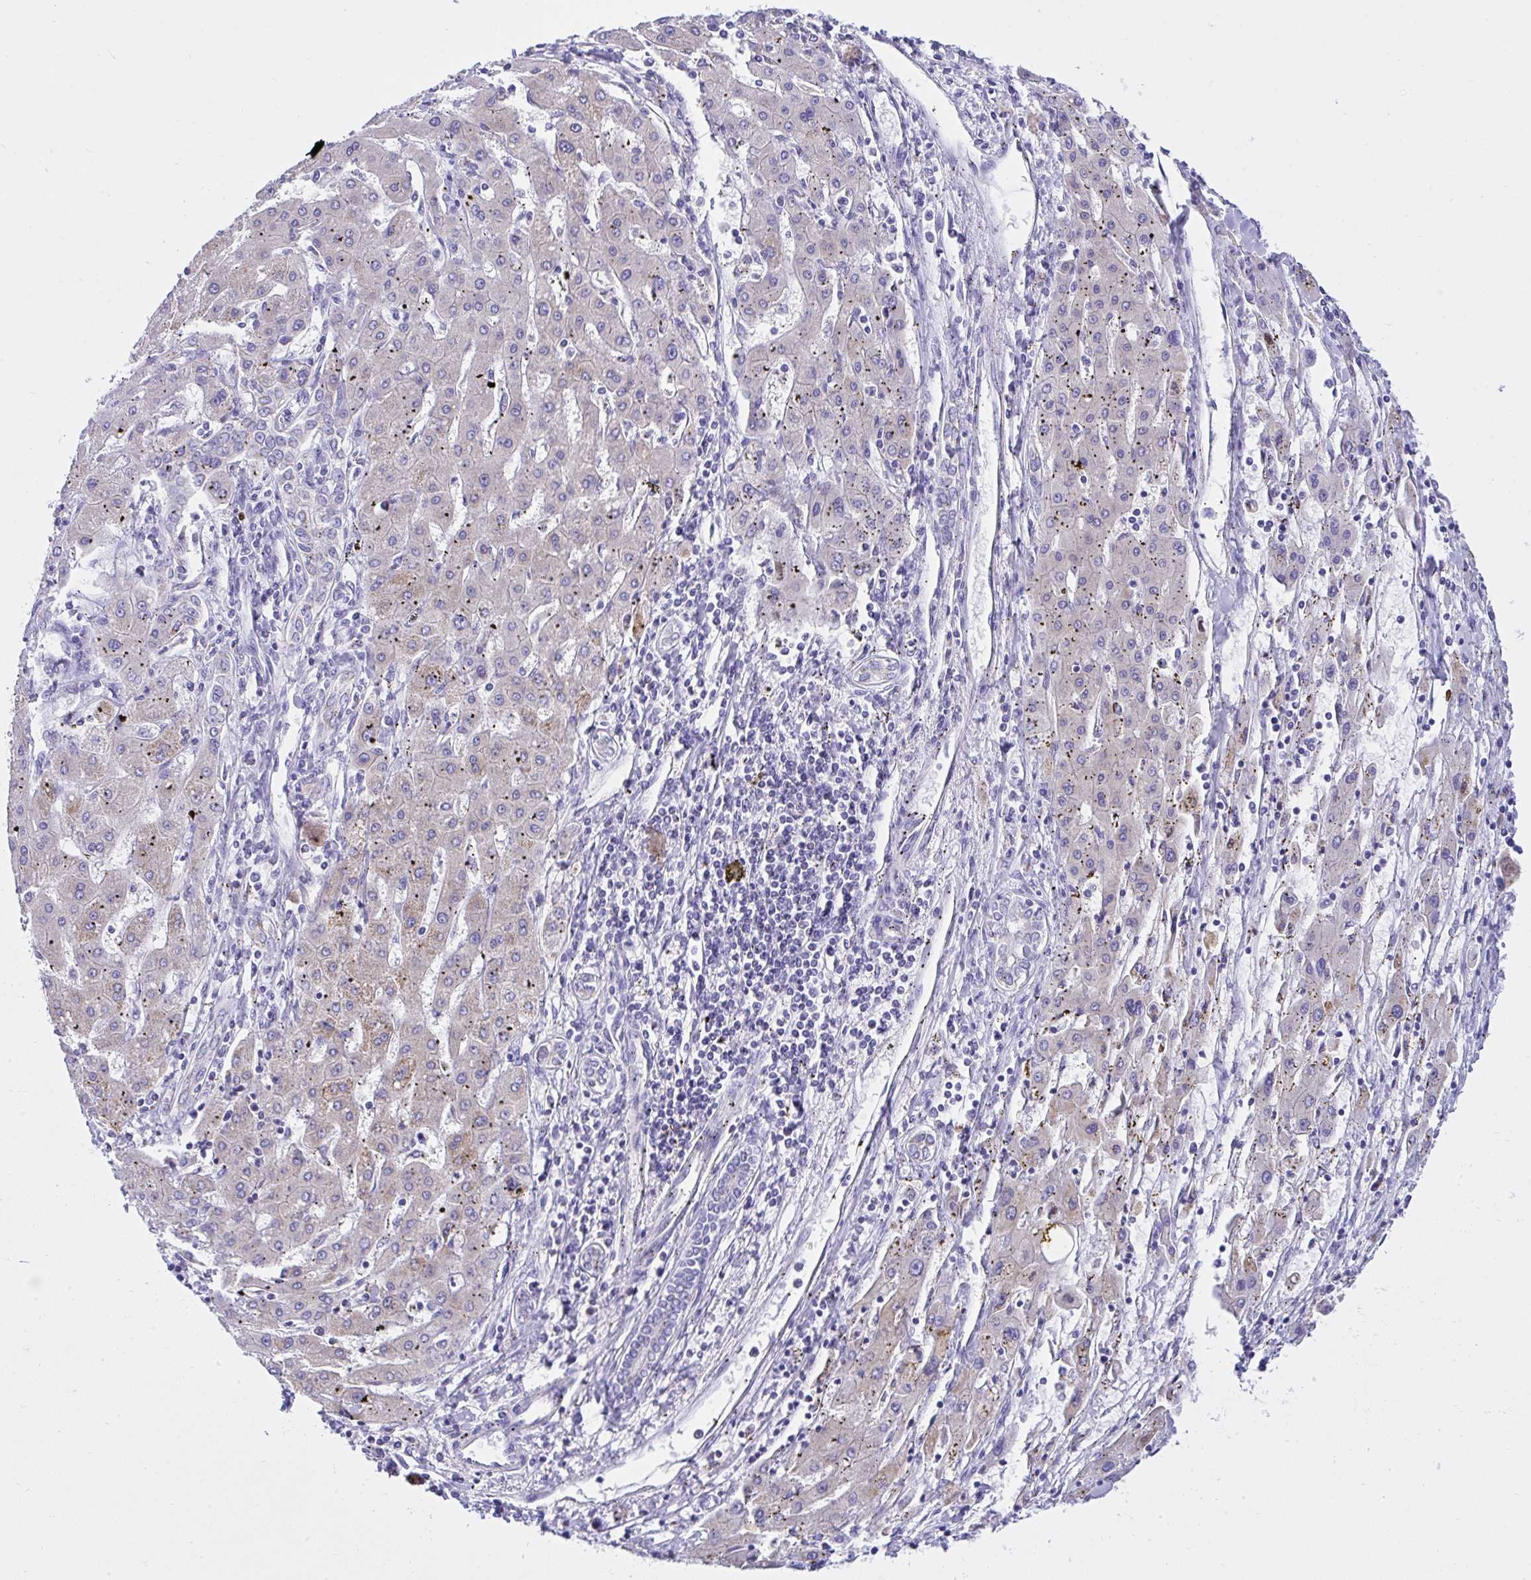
{"staining": {"intensity": "negative", "quantity": "none", "location": "none"}, "tissue": "liver cancer", "cell_type": "Tumor cells", "image_type": "cancer", "snomed": [{"axis": "morphology", "description": "Carcinoma, Hepatocellular, NOS"}, {"axis": "topography", "description": "Liver"}], "caption": "Tumor cells are negative for protein expression in human liver hepatocellular carcinoma.", "gene": "SLC13A1", "patient": {"sex": "male", "age": 72}}